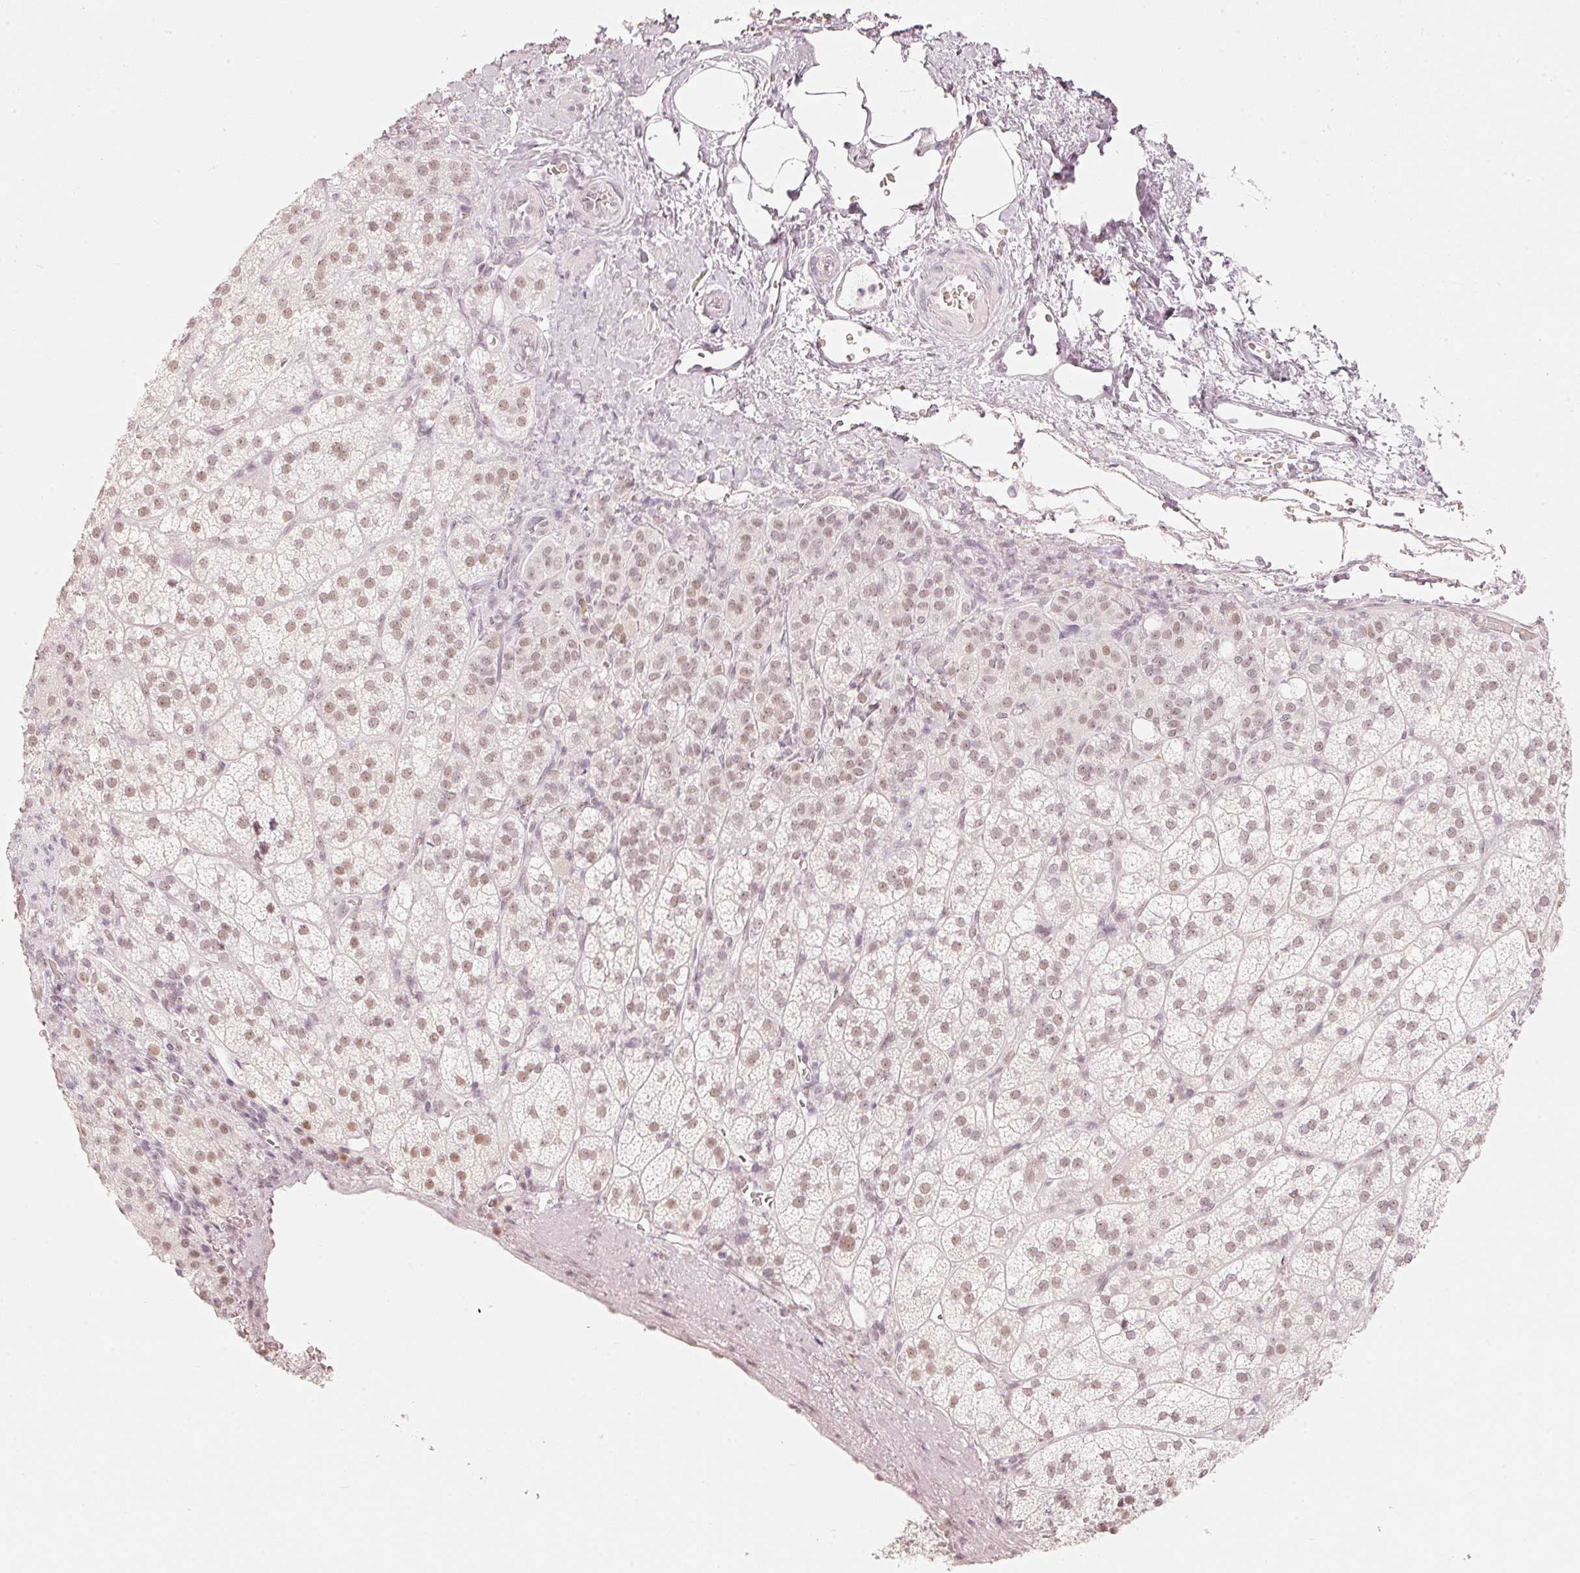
{"staining": {"intensity": "moderate", "quantity": ">75%", "location": "nuclear"}, "tissue": "adrenal gland", "cell_type": "Glandular cells", "image_type": "normal", "snomed": [{"axis": "morphology", "description": "Normal tissue, NOS"}, {"axis": "topography", "description": "Adrenal gland"}], "caption": "Immunohistochemistry (IHC) photomicrograph of unremarkable human adrenal gland stained for a protein (brown), which exhibits medium levels of moderate nuclear expression in approximately >75% of glandular cells.", "gene": "PPP1R10", "patient": {"sex": "female", "age": 60}}